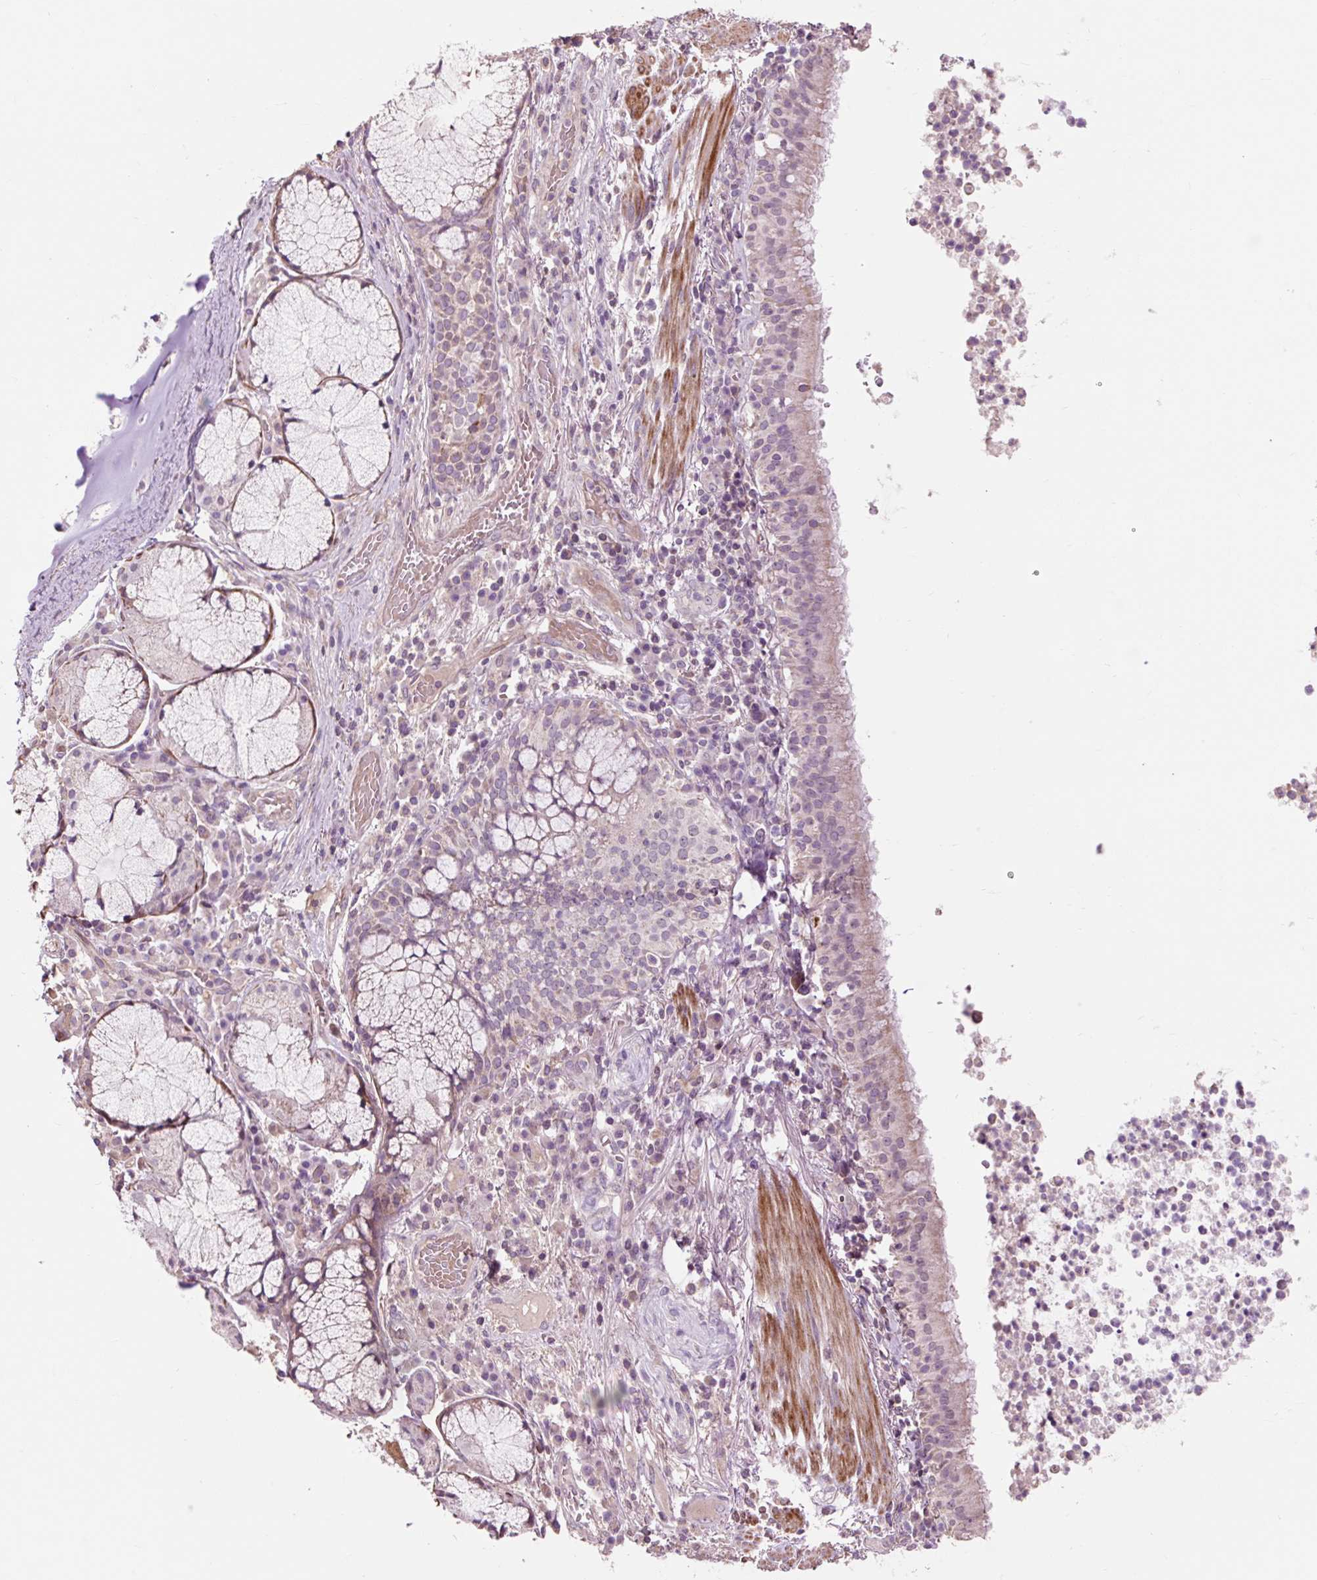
{"staining": {"intensity": "moderate", "quantity": "<25%", "location": "cytoplasmic/membranous"}, "tissue": "bronchus", "cell_type": "Respiratory epithelial cells", "image_type": "normal", "snomed": [{"axis": "morphology", "description": "Normal tissue, NOS"}, {"axis": "topography", "description": "Cartilage tissue"}, {"axis": "topography", "description": "Bronchus"}], "caption": "Protein expression analysis of benign bronchus shows moderate cytoplasmic/membranous positivity in approximately <25% of respiratory epithelial cells.", "gene": "PRIMPOL", "patient": {"sex": "male", "age": 56}}